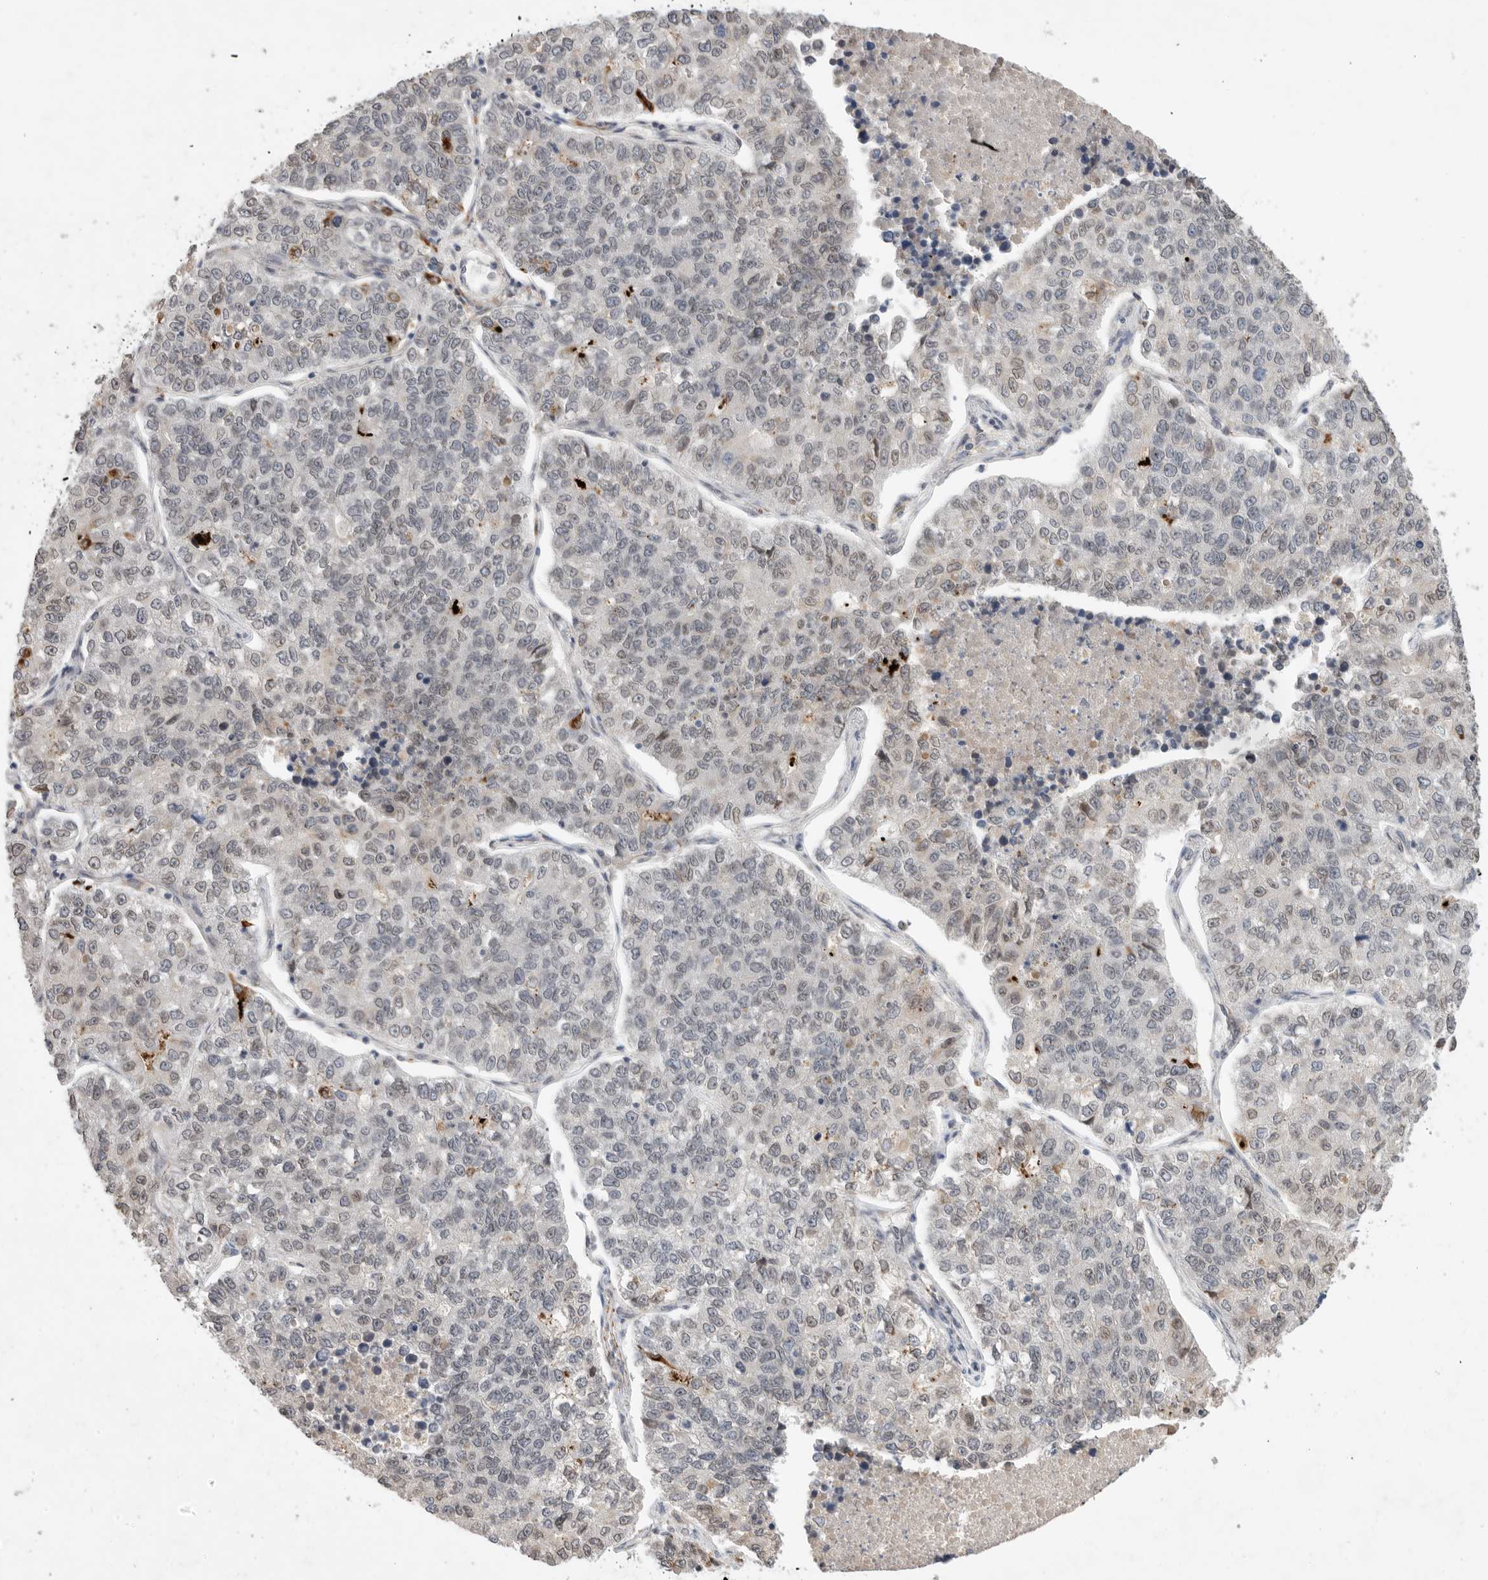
{"staining": {"intensity": "weak", "quantity": "<25%", "location": "nuclear"}, "tissue": "lung cancer", "cell_type": "Tumor cells", "image_type": "cancer", "snomed": [{"axis": "morphology", "description": "Adenocarcinoma, NOS"}, {"axis": "topography", "description": "Lung"}], "caption": "Protein analysis of lung cancer (adenocarcinoma) displays no significant expression in tumor cells.", "gene": "LEMD3", "patient": {"sex": "male", "age": 49}}